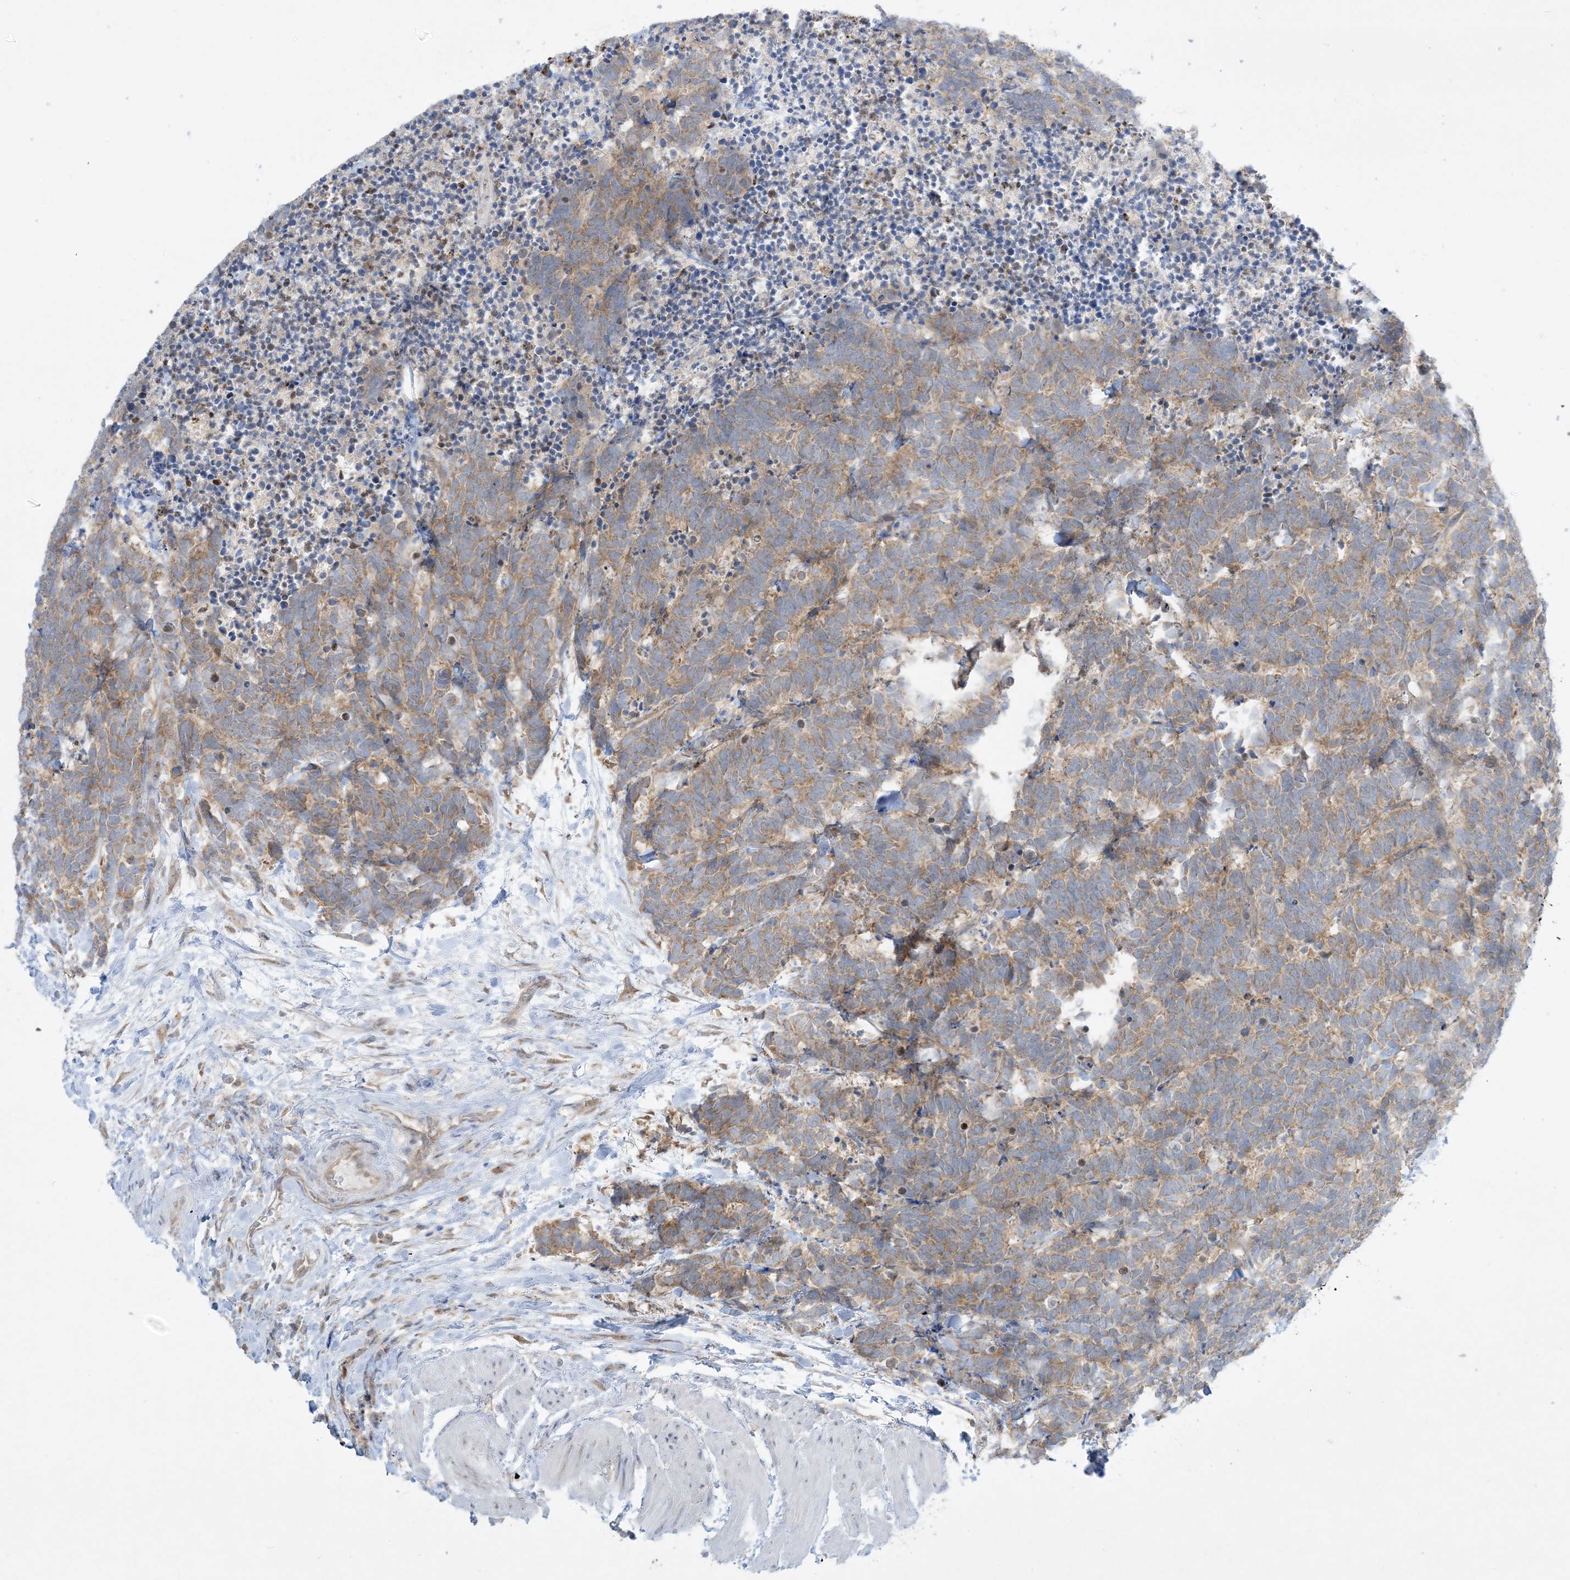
{"staining": {"intensity": "moderate", "quantity": ">75%", "location": "cytoplasmic/membranous"}, "tissue": "carcinoid", "cell_type": "Tumor cells", "image_type": "cancer", "snomed": [{"axis": "morphology", "description": "Carcinoma, NOS"}, {"axis": "morphology", "description": "Carcinoid, malignant, NOS"}, {"axis": "topography", "description": "Urinary bladder"}], "caption": "The micrograph shows immunohistochemical staining of carcinoma. There is moderate cytoplasmic/membranous positivity is identified in about >75% of tumor cells. Nuclei are stained in blue.", "gene": "RPP40", "patient": {"sex": "male", "age": 57}}